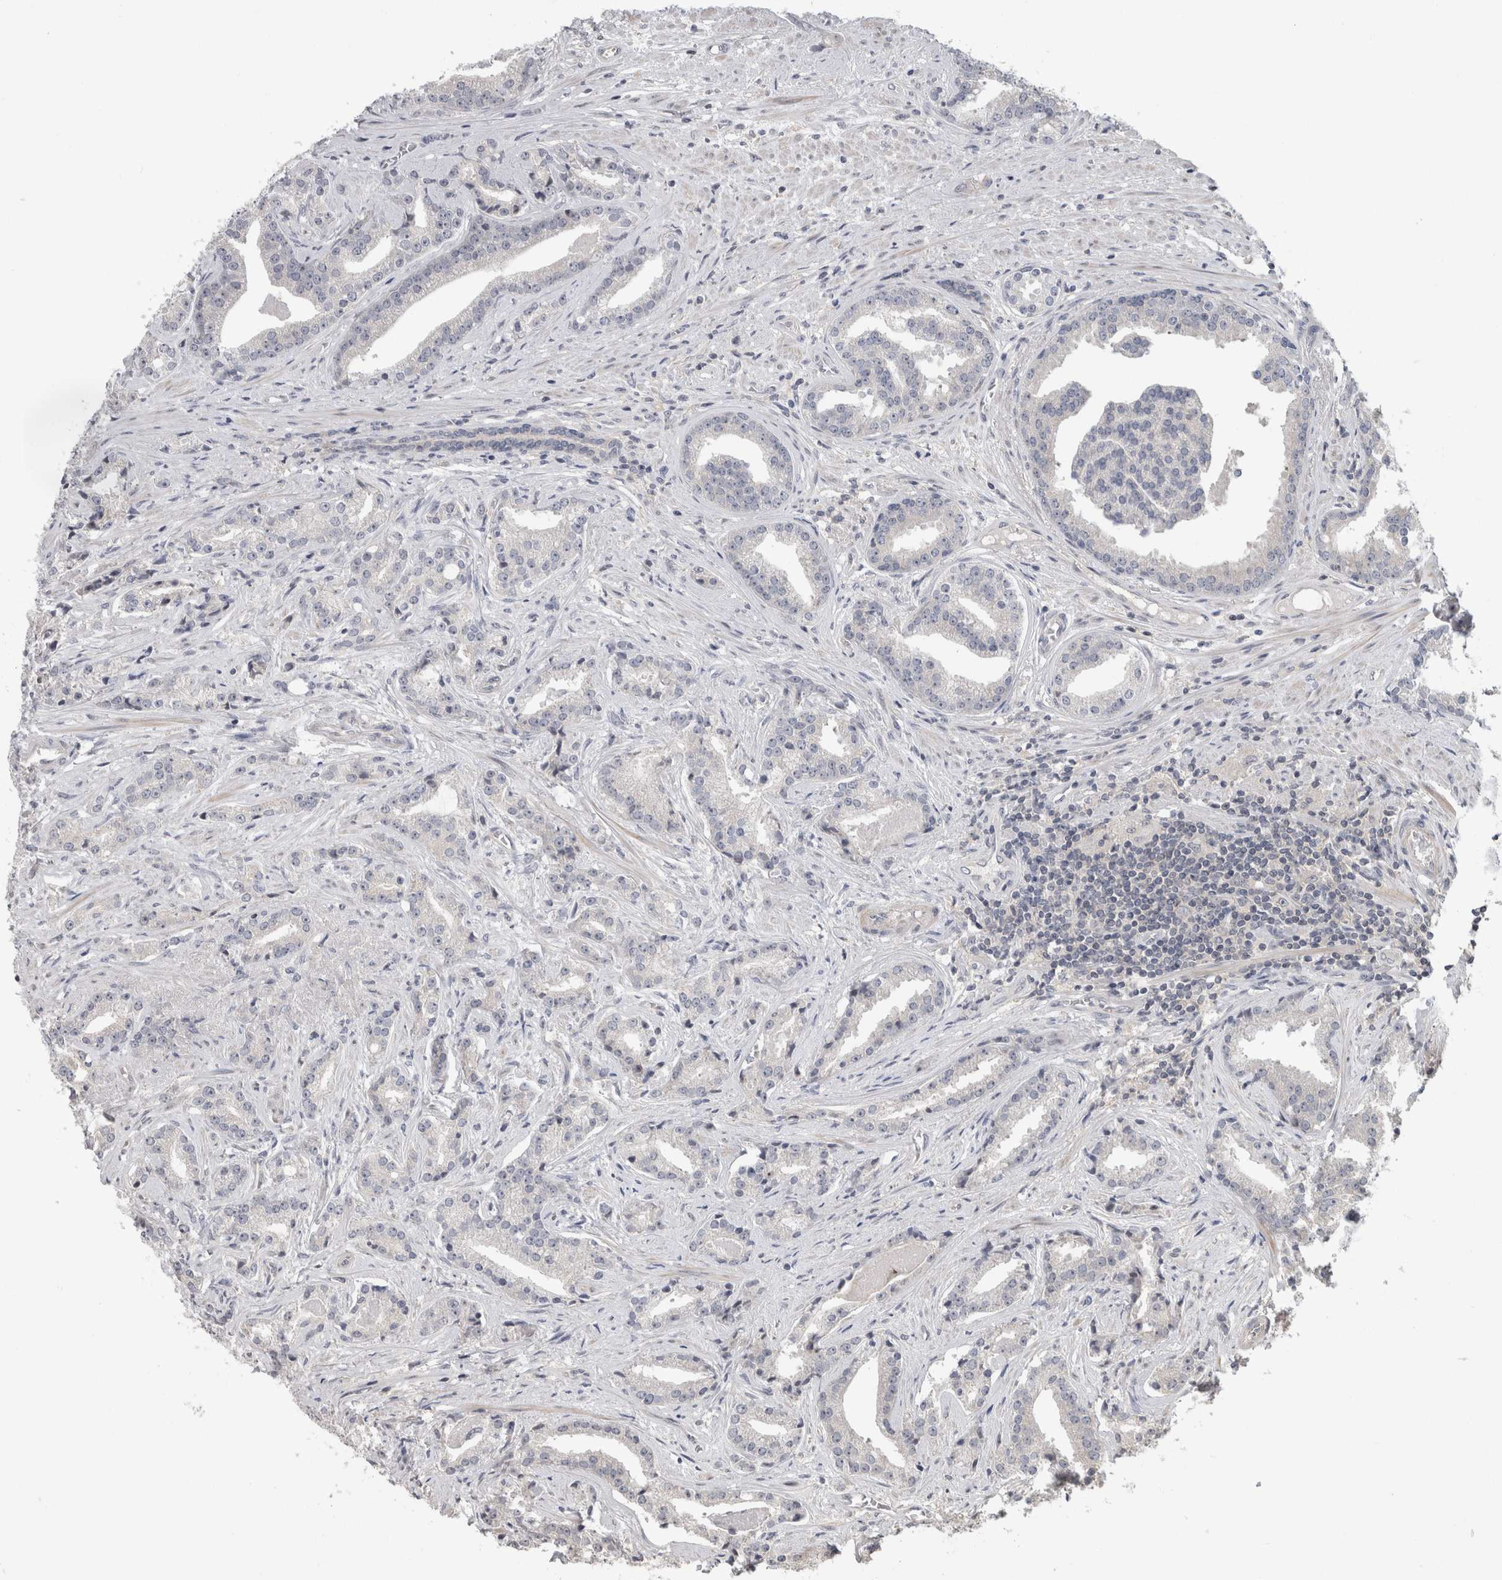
{"staining": {"intensity": "negative", "quantity": "none", "location": "none"}, "tissue": "prostate cancer", "cell_type": "Tumor cells", "image_type": "cancer", "snomed": [{"axis": "morphology", "description": "Adenocarcinoma, Low grade"}, {"axis": "topography", "description": "Prostate"}], "caption": "Prostate cancer was stained to show a protein in brown. There is no significant positivity in tumor cells.", "gene": "RBM28", "patient": {"sex": "male", "age": 67}}